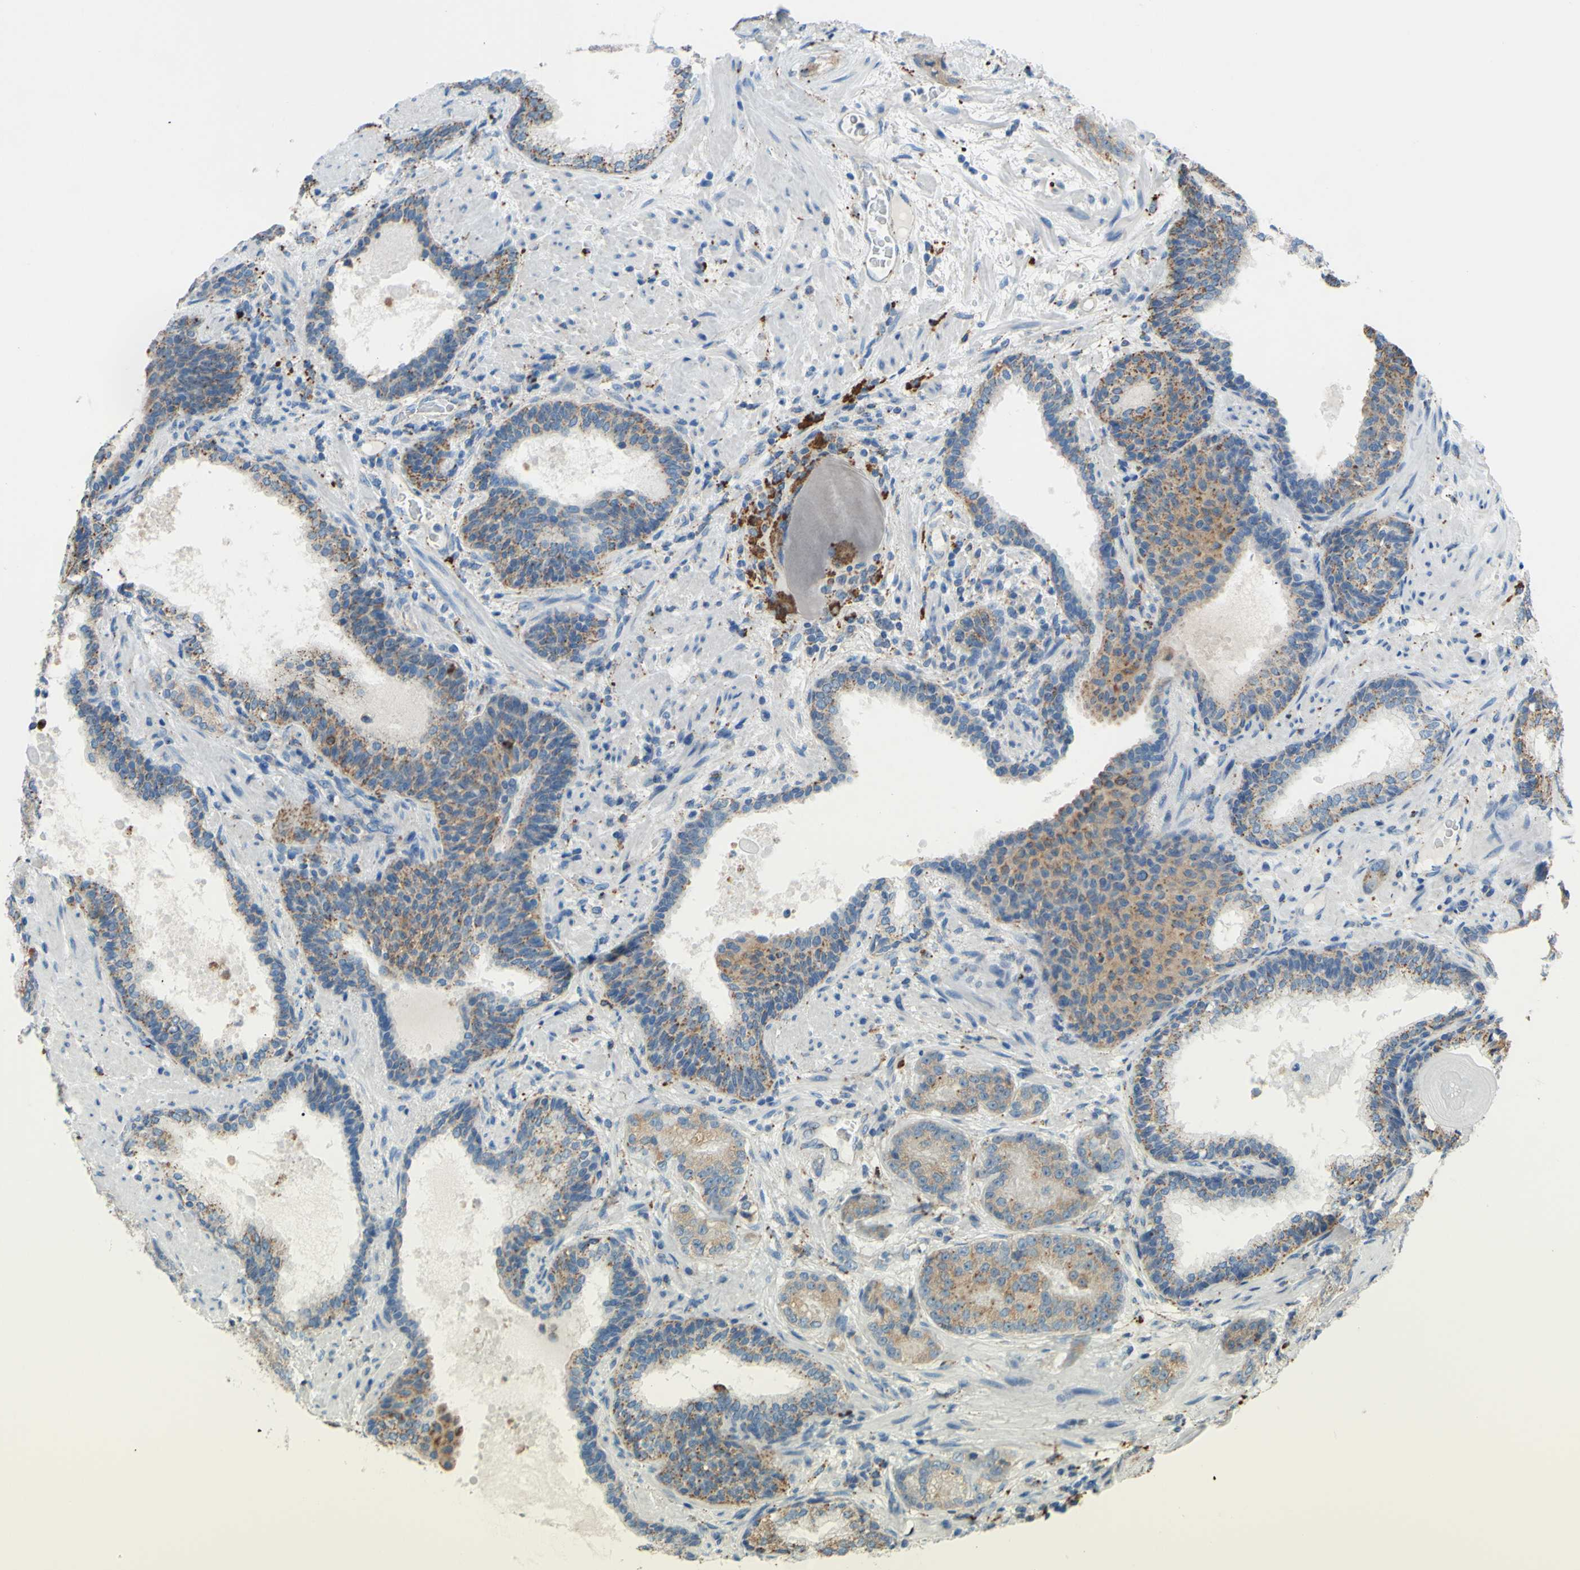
{"staining": {"intensity": "moderate", "quantity": ">75%", "location": "cytoplasmic/membranous"}, "tissue": "prostate cancer", "cell_type": "Tumor cells", "image_type": "cancer", "snomed": [{"axis": "morphology", "description": "Adenocarcinoma, High grade"}, {"axis": "topography", "description": "Prostate"}], "caption": "The immunohistochemical stain labels moderate cytoplasmic/membranous staining in tumor cells of high-grade adenocarcinoma (prostate) tissue.", "gene": "CTSD", "patient": {"sex": "male", "age": 61}}